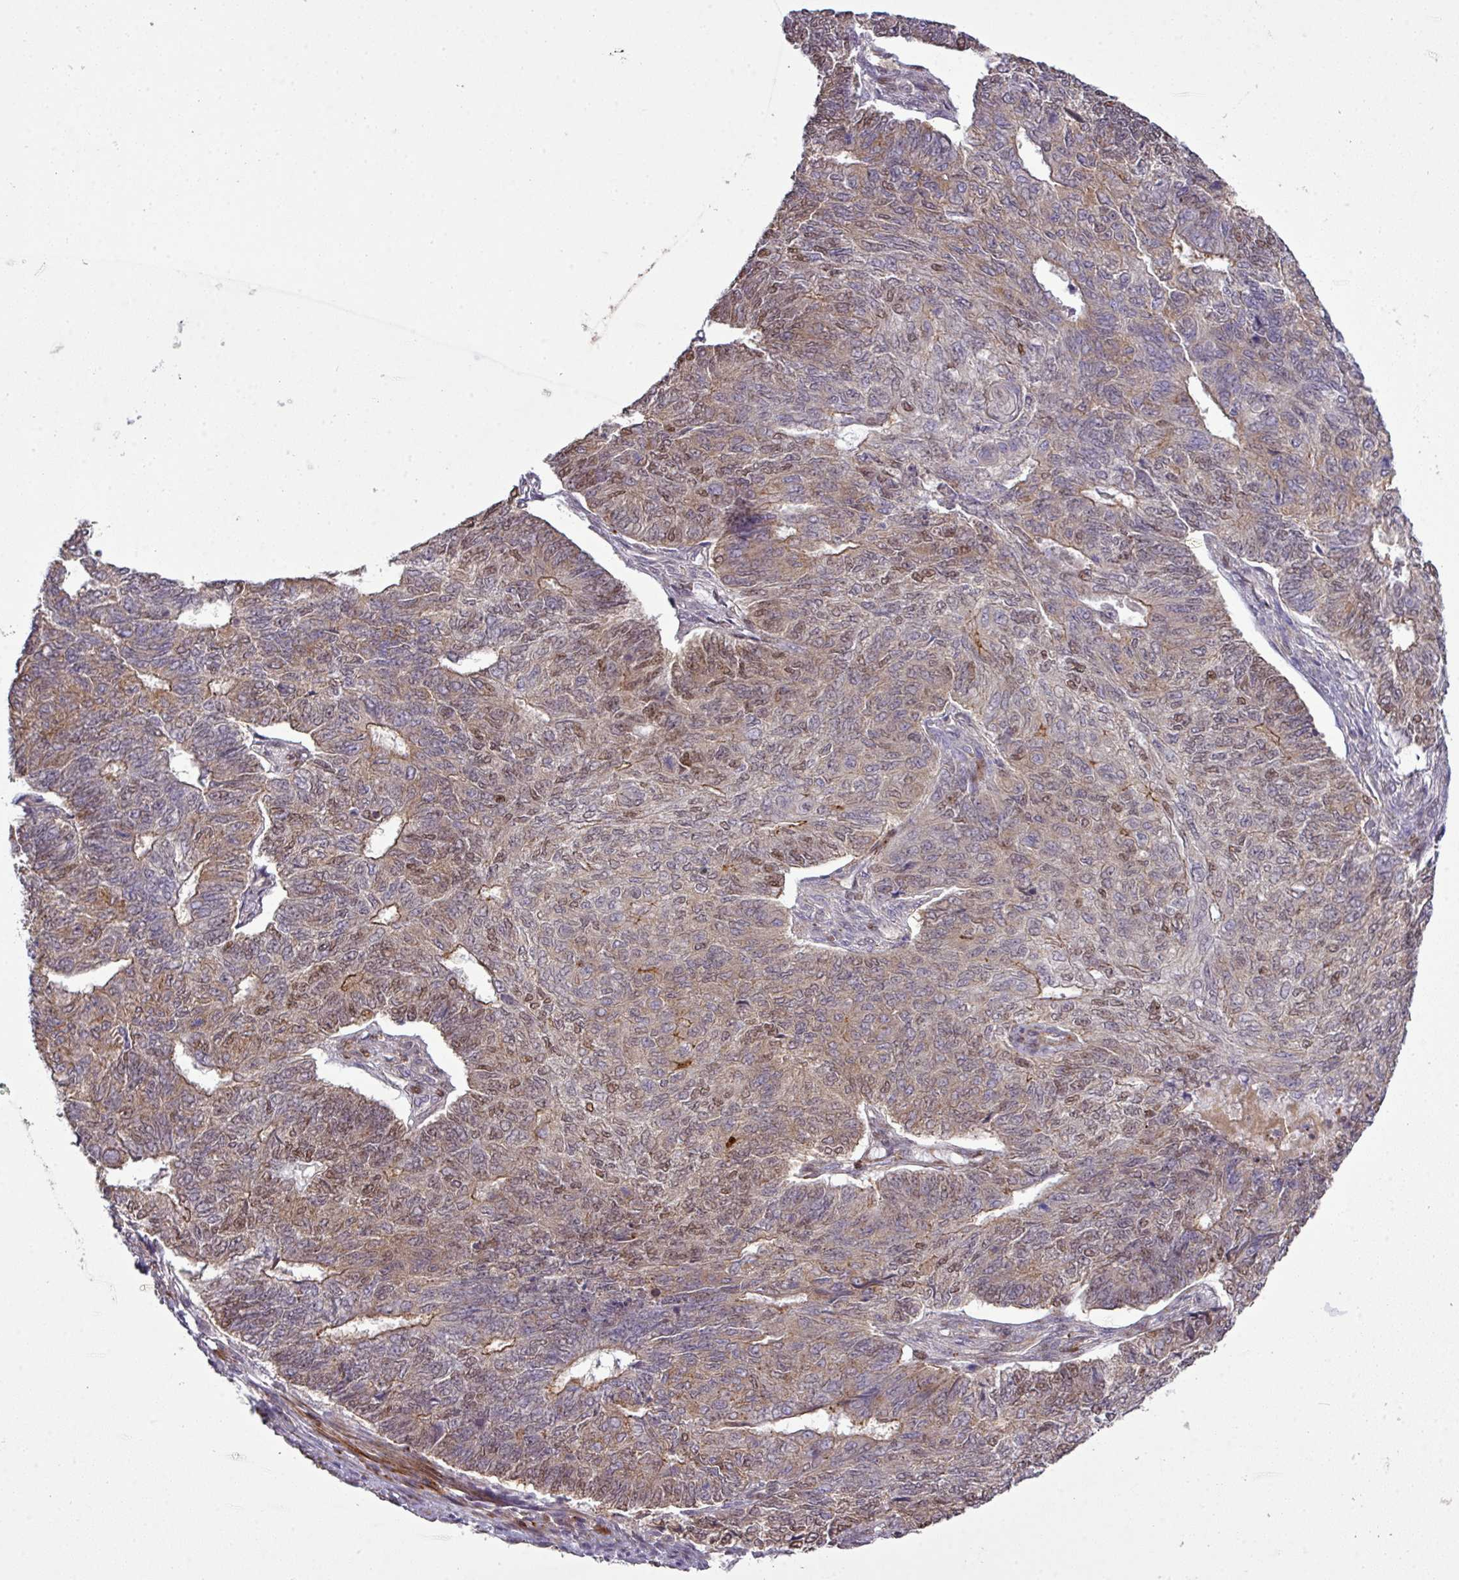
{"staining": {"intensity": "weak", "quantity": "25%-75%", "location": "cytoplasmic/membranous,nuclear"}, "tissue": "endometrial cancer", "cell_type": "Tumor cells", "image_type": "cancer", "snomed": [{"axis": "morphology", "description": "Adenocarcinoma, NOS"}, {"axis": "topography", "description": "Endometrium"}], "caption": "DAB (3,3'-diaminobenzidine) immunohistochemical staining of adenocarcinoma (endometrial) displays weak cytoplasmic/membranous and nuclear protein expression in approximately 25%-75% of tumor cells.", "gene": "TPRA1", "patient": {"sex": "female", "age": 32}}